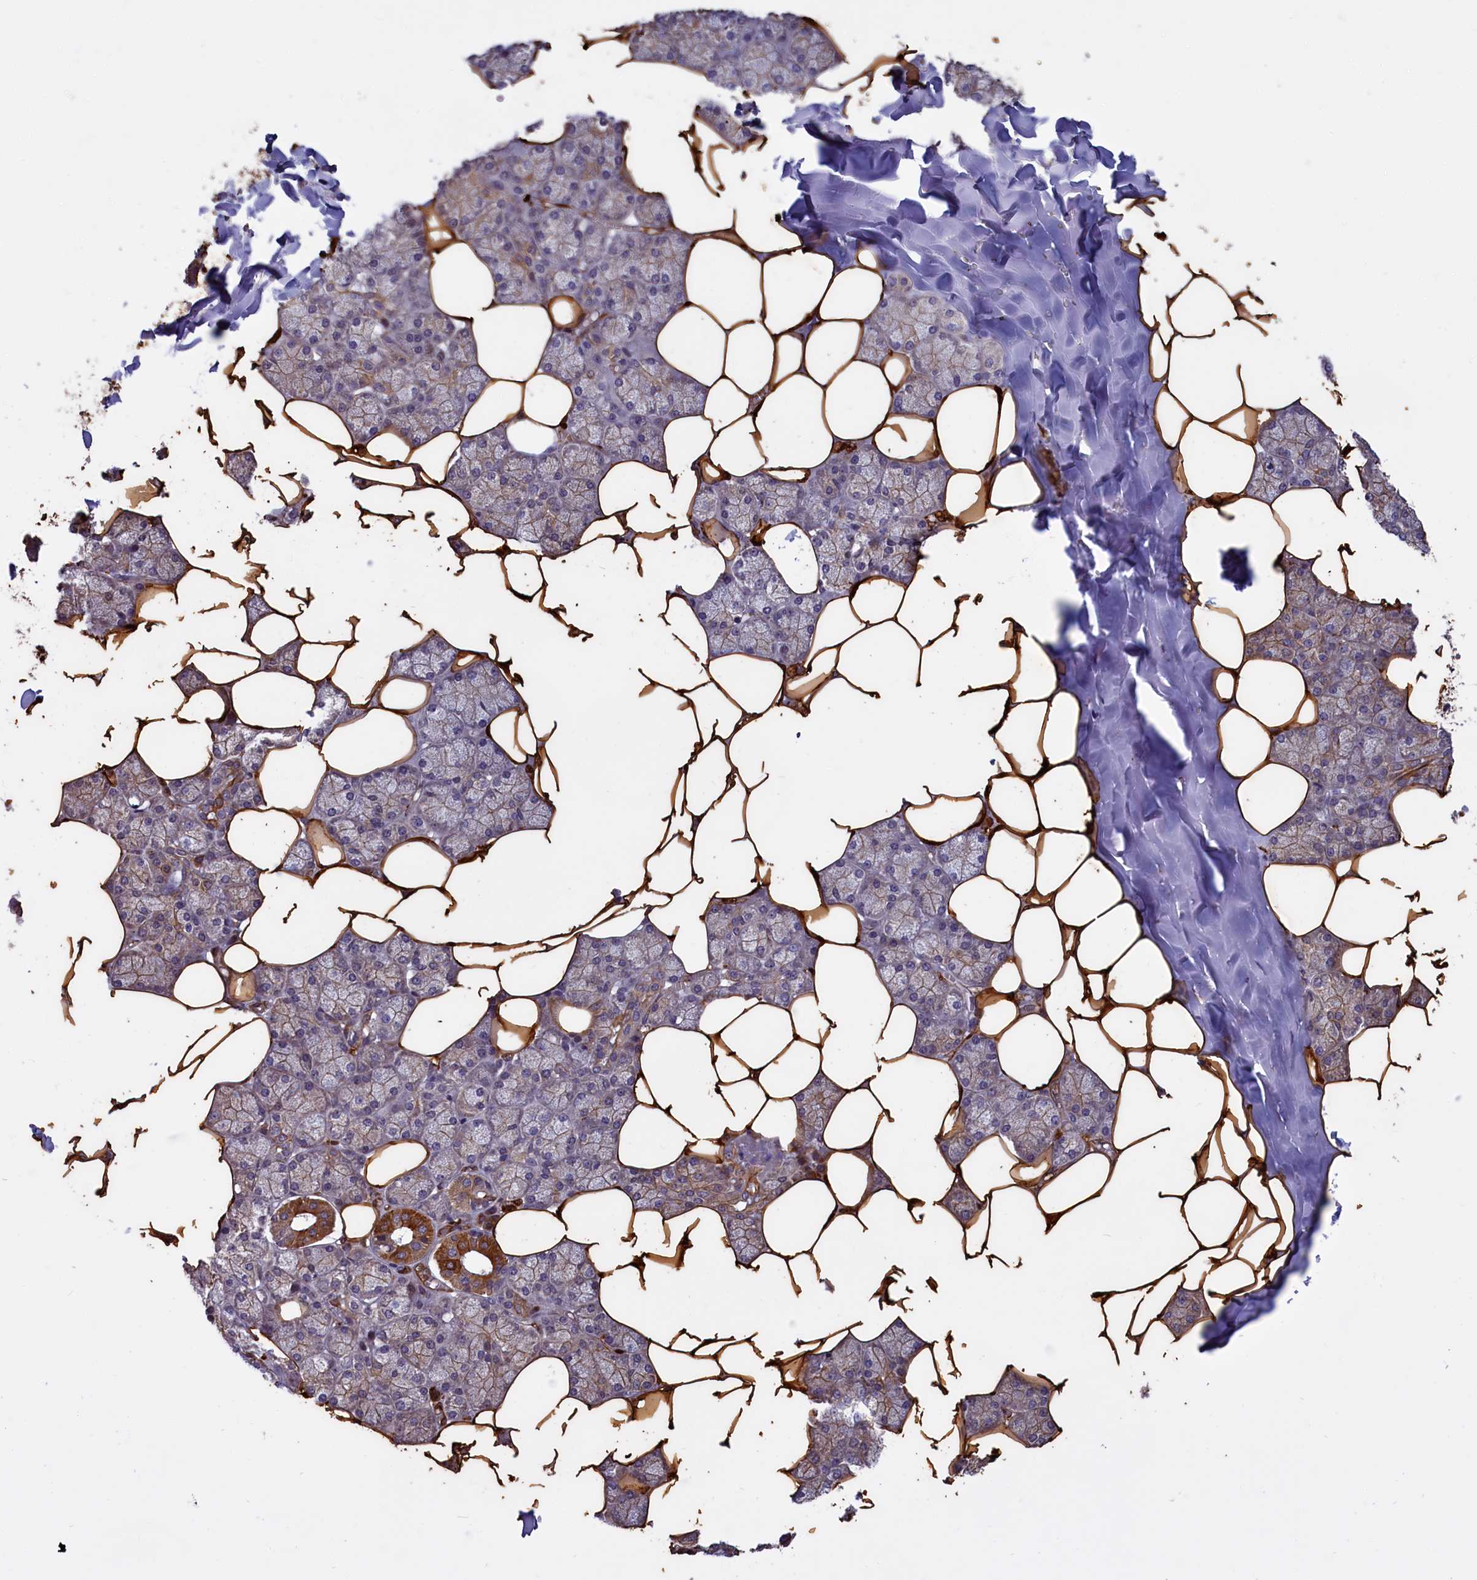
{"staining": {"intensity": "strong", "quantity": "25%-75%", "location": "cytoplasmic/membranous"}, "tissue": "salivary gland", "cell_type": "Glandular cells", "image_type": "normal", "snomed": [{"axis": "morphology", "description": "Normal tissue, NOS"}, {"axis": "topography", "description": "Salivary gland"}], "caption": "Strong cytoplasmic/membranous protein expression is identified in approximately 25%-75% of glandular cells in salivary gland.", "gene": "DENND1B", "patient": {"sex": "male", "age": 62}}